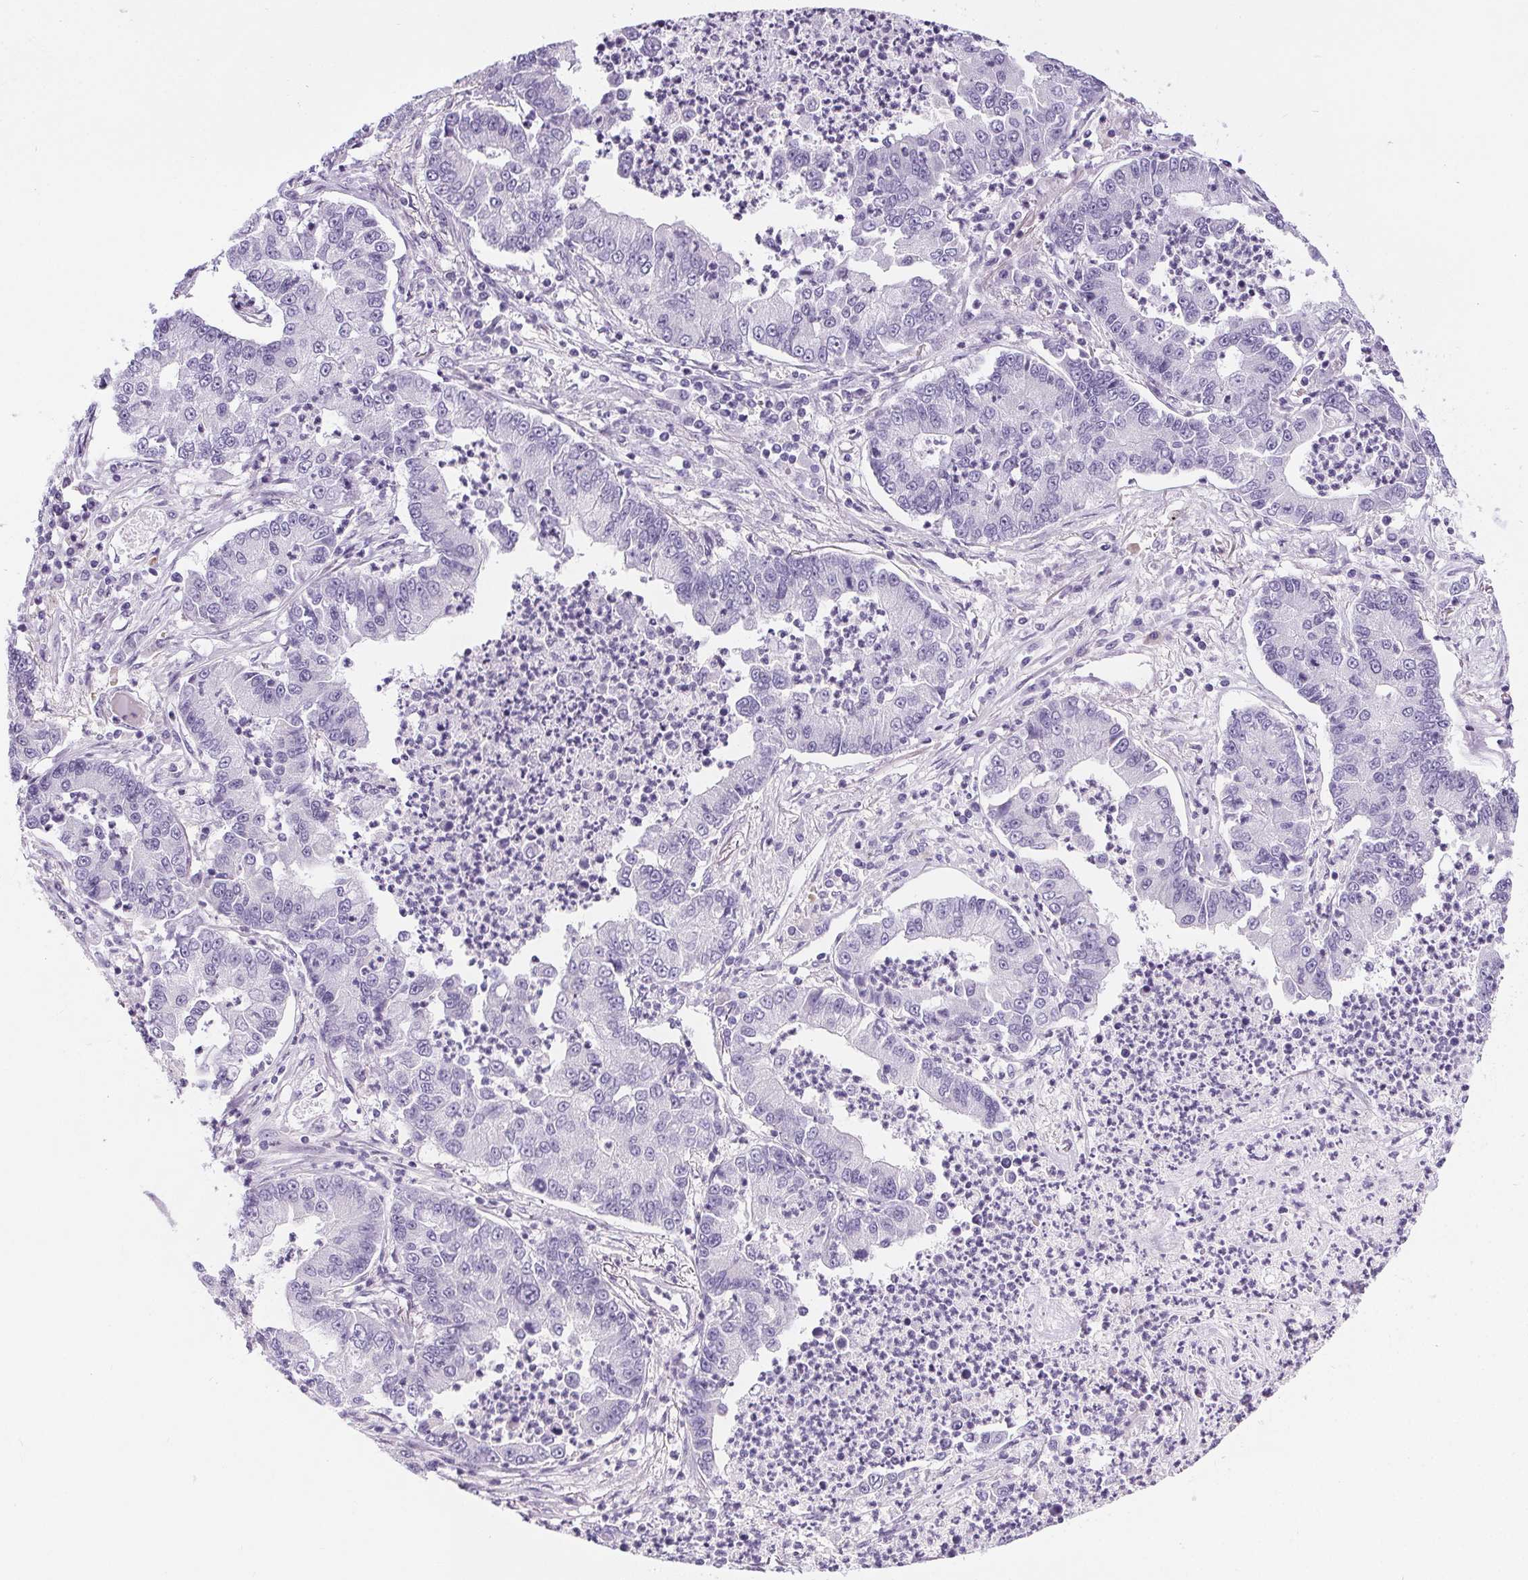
{"staining": {"intensity": "negative", "quantity": "none", "location": "none"}, "tissue": "lung cancer", "cell_type": "Tumor cells", "image_type": "cancer", "snomed": [{"axis": "morphology", "description": "Adenocarcinoma, NOS"}, {"axis": "topography", "description": "Lung"}], "caption": "IHC of human lung cancer reveals no positivity in tumor cells. The staining is performed using DAB (3,3'-diaminobenzidine) brown chromogen with nuclei counter-stained in using hematoxylin.", "gene": "ELAVL2", "patient": {"sex": "female", "age": 57}}